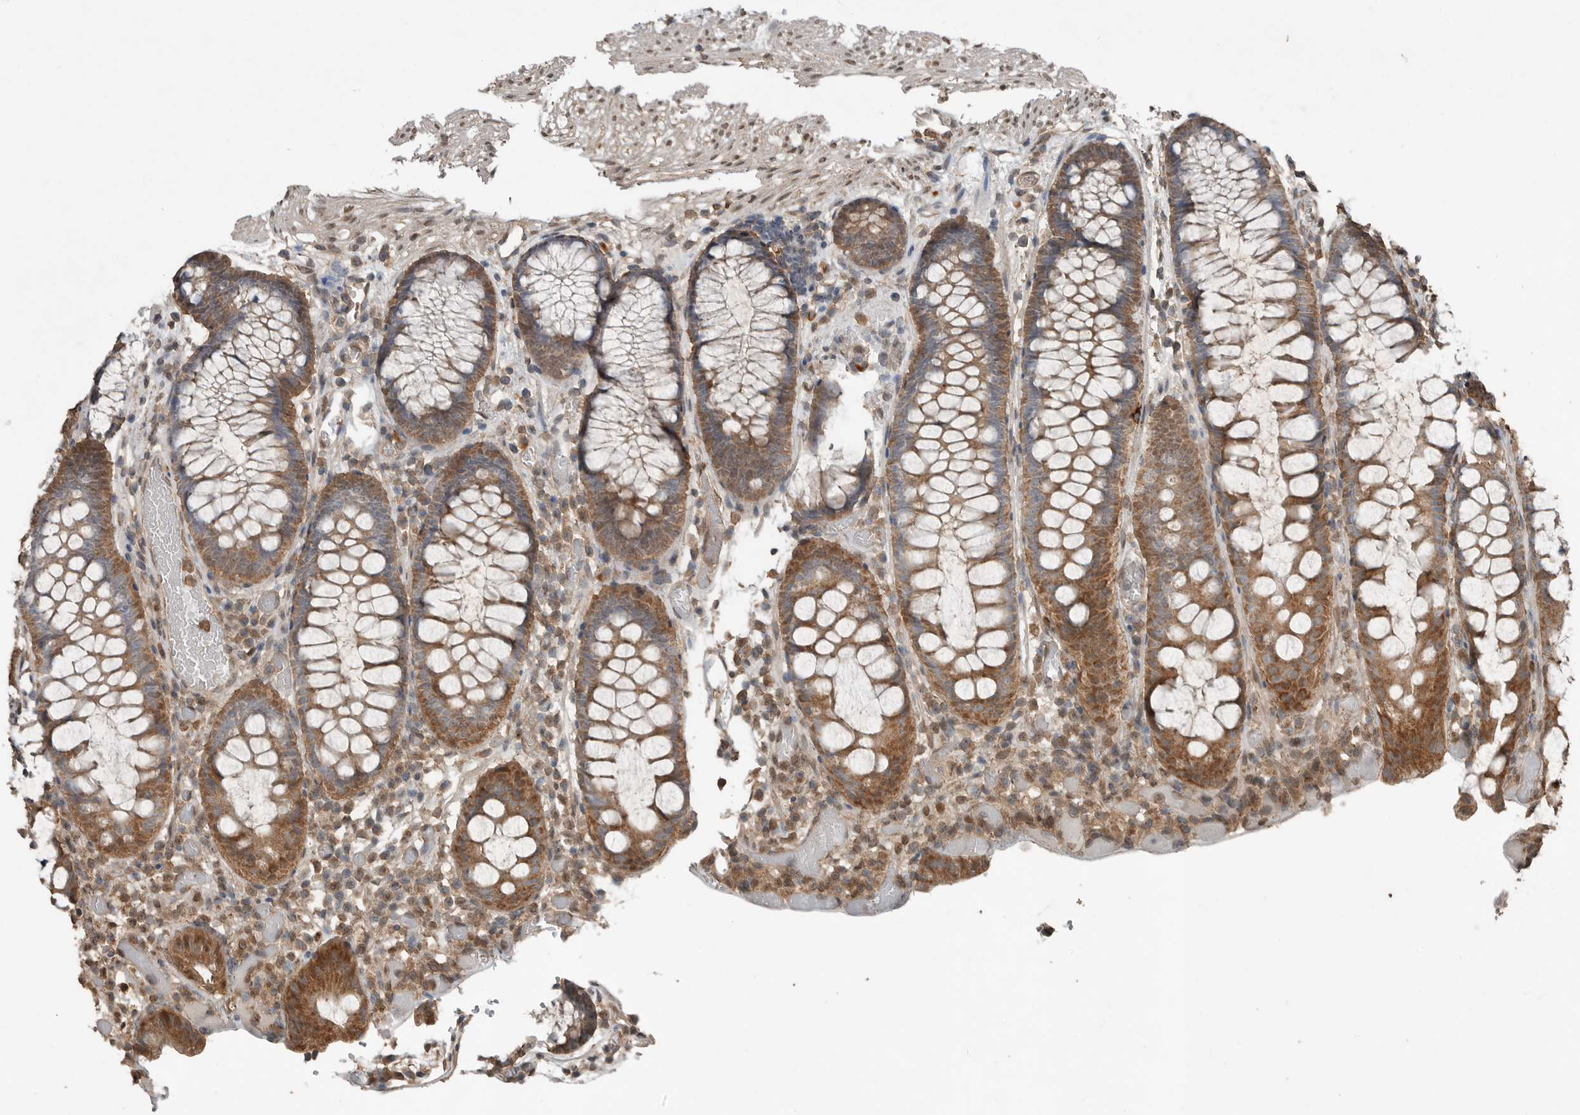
{"staining": {"intensity": "moderate", "quantity": ">75%", "location": "cytoplasmic/membranous"}, "tissue": "colon", "cell_type": "Endothelial cells", "image_type": "normal", "snomed": [{"axis": "morphology", "description": "Normal tissue, NOS"}, {"axis": "topography", "description": "Colon"}], "caption": "Immunohistochemical staining of benign human colon demonstrates moderate cytoplasmic/membranous protein positivity in about >75% of endothelial cells. The staining is performed using DAB brown chromogen to label protein expression. The nuclei are counter-stained blue using hematoxylin.", "gene": "BLZF1", "patient": {"sex": "male", "age": 14}}